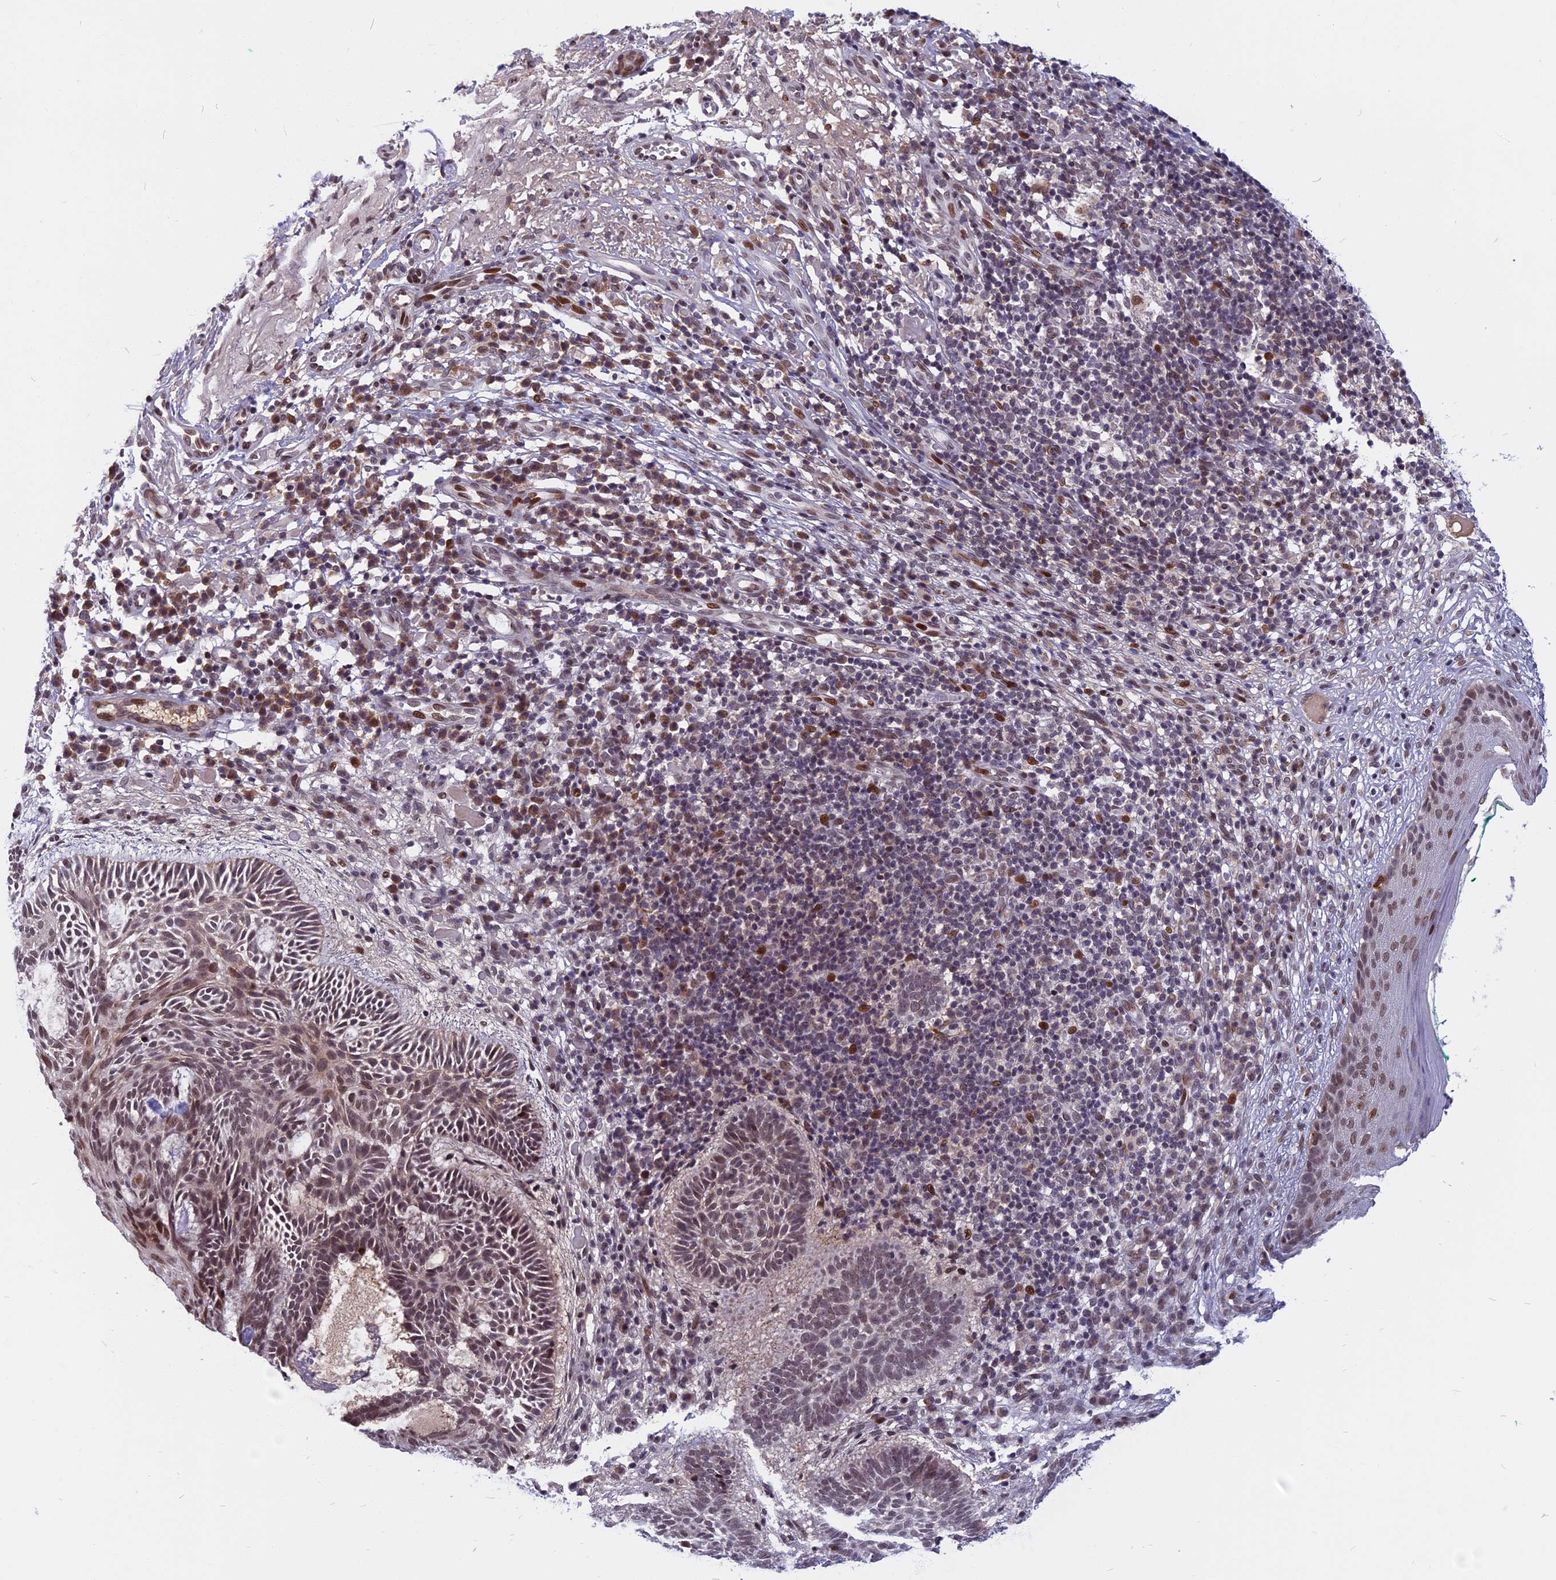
{"staining": {"intensity": "weak", "quantity": "25%-75%", "location": "nuclear"}, "tissue": "skin cancer", "cell_type": "Tumor cells", "image_type": "cancer", "snomed": [{"axis": "morphology", "description": "Basal cell carcinoma"}, {"axis": "topography", "description": "Skin"}], "caption": "DAB (3,3'-diaminobenzidine) immunohistochemical staining of skin cancer demonstrates weak nuclear protein staining in approximately 25%-75% of tumor cells.", "gene": "CDC7", "patient": {"sex": "male", "age": 85}}